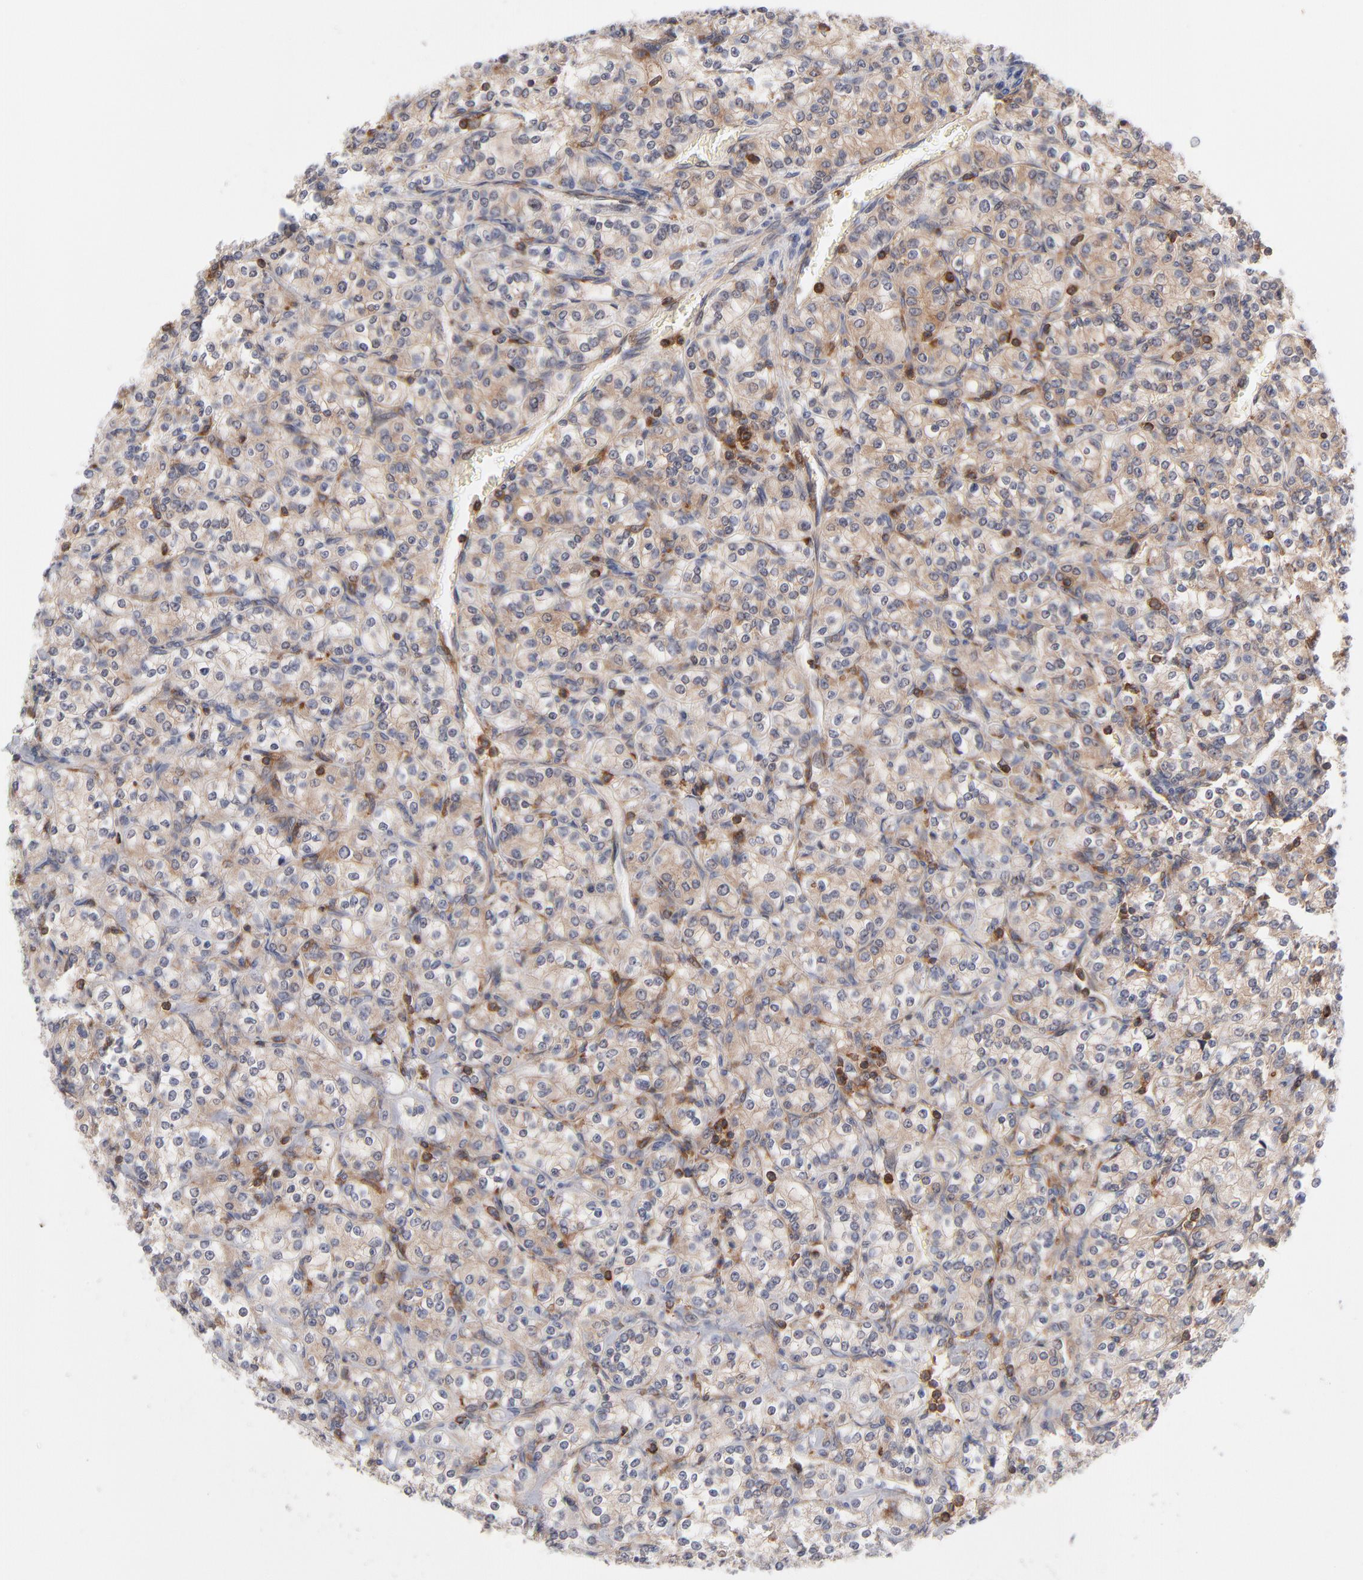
{"staining": {"intensity": "weak", "quantity": ">75%", "location": "cytoplasmic/membranous"}, "tissue": "renal cancer", "cell_type": "Tumor cells", "image_type": "cancer", "snomed": [{"axis": "morphology", "description": "Adenocarcinoma, NOS"}, {"axis": "topography", "description": "Kidney"}], "caption": "This is a histology image of immunohistochemistry staining of adenocarcinoma (renal), which shows weak expression in the cytoplasmic/membranous of tumor cells.", "gene": "WIPF1", "patient": {"sex": "male", "age": 77}}